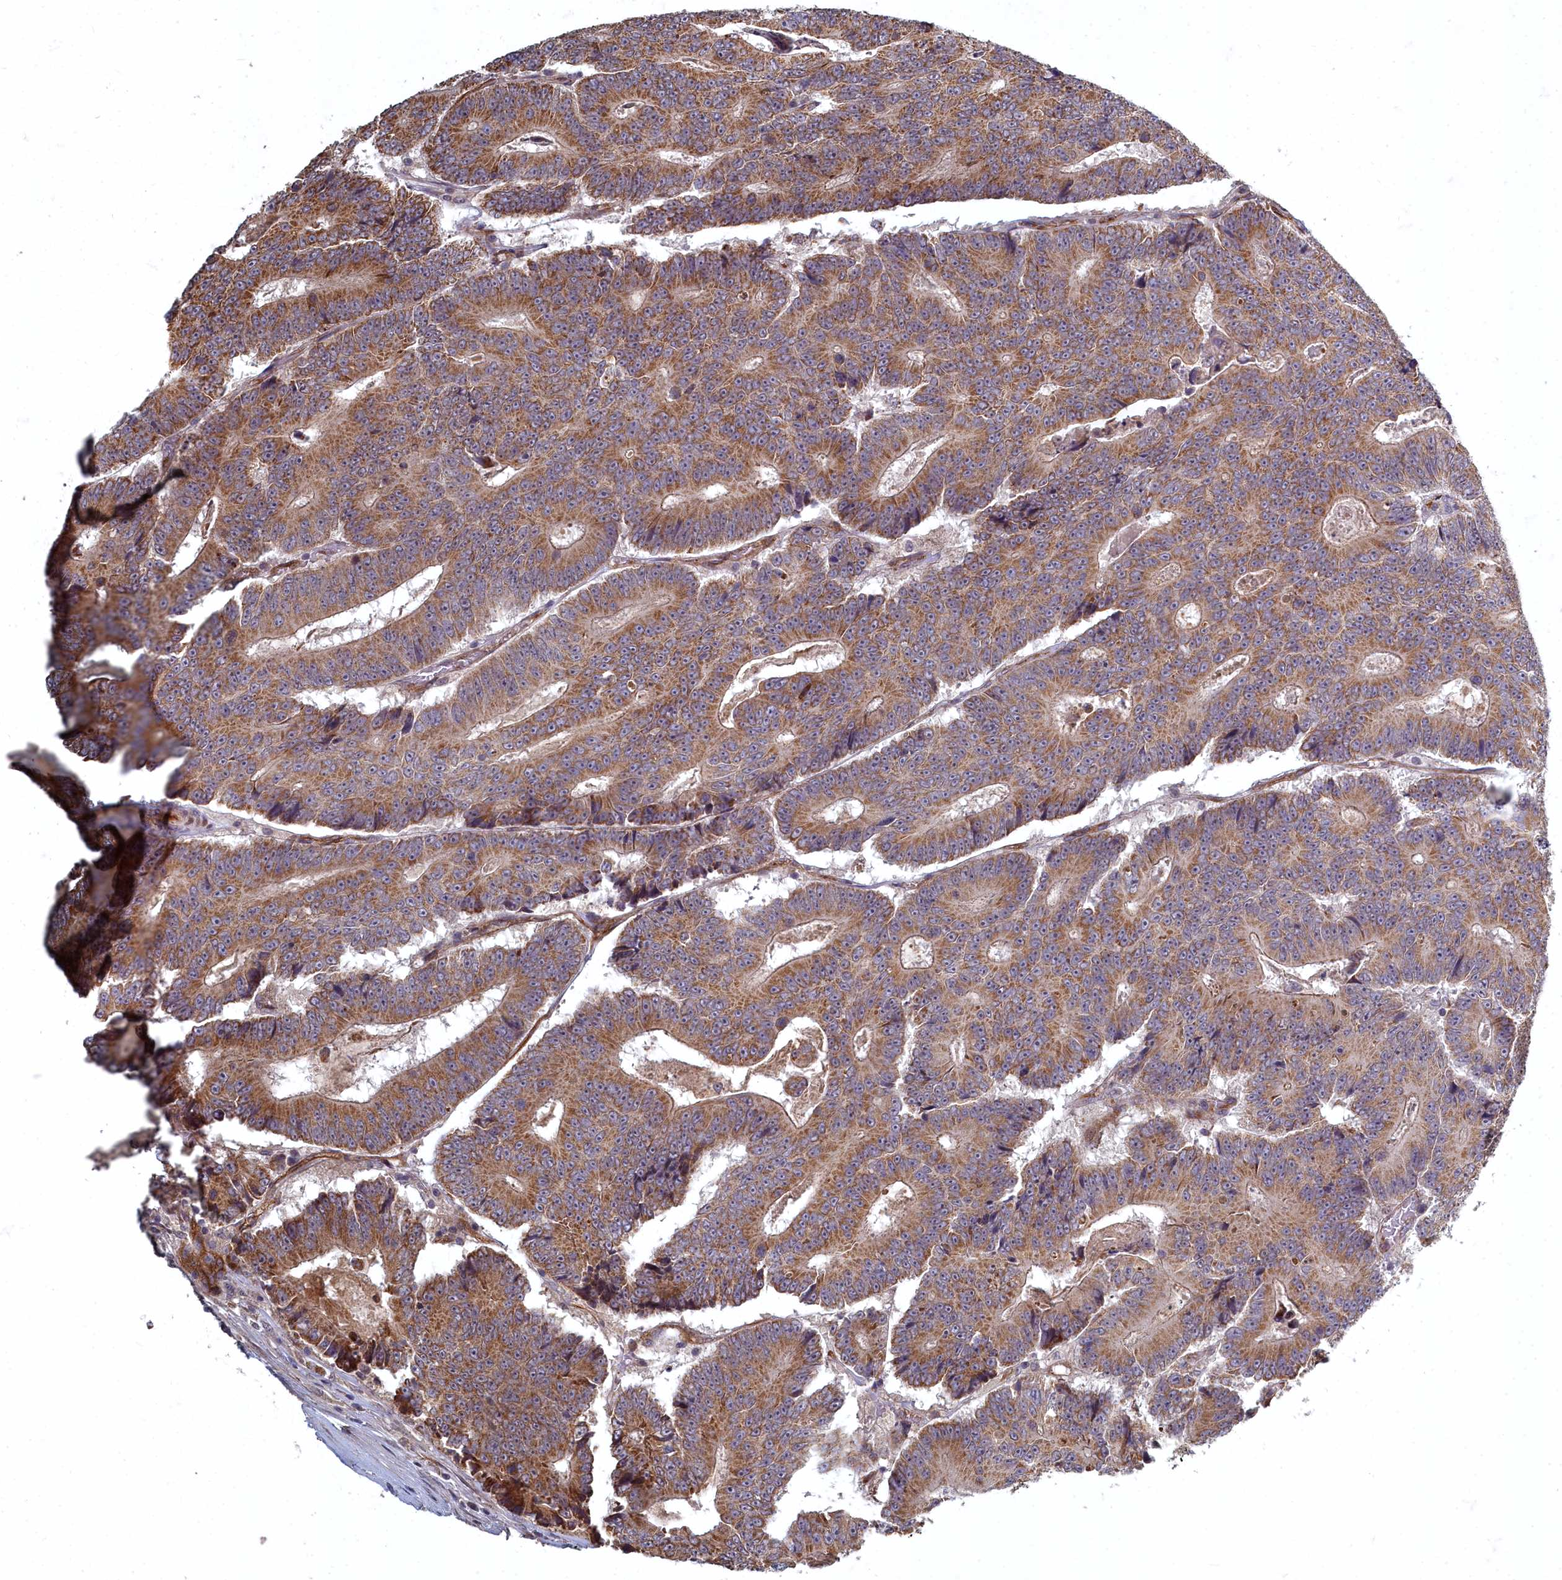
{"staining": {"intensity": "moderate", "quantity": ">75%", "location": "cytoplasmic/membranous"}, "tissue": "colorectal cancer", "cell_type": "Tumor cells", "image_type": "cancer", "snomed": [{"axis": "morphology", "description": "Adenocarcinoma, NOS"}, {"axis": "topography", "description": "Colon"}], "caption": "IHC staining of adenocarcinoma (colorectal), which demonstrates medium levels of moderate cytoplasmic/membranous staining in about >75% of tumor cells indicating moderate cytoplasmic/membranous protein positivity. The staining was performed using DAB (brown) for protein detection and nuclei were counterstained in hematoxylin (blue).", "gene": "TSPYL4", "patient": {"sex": "male", "age": 83}}